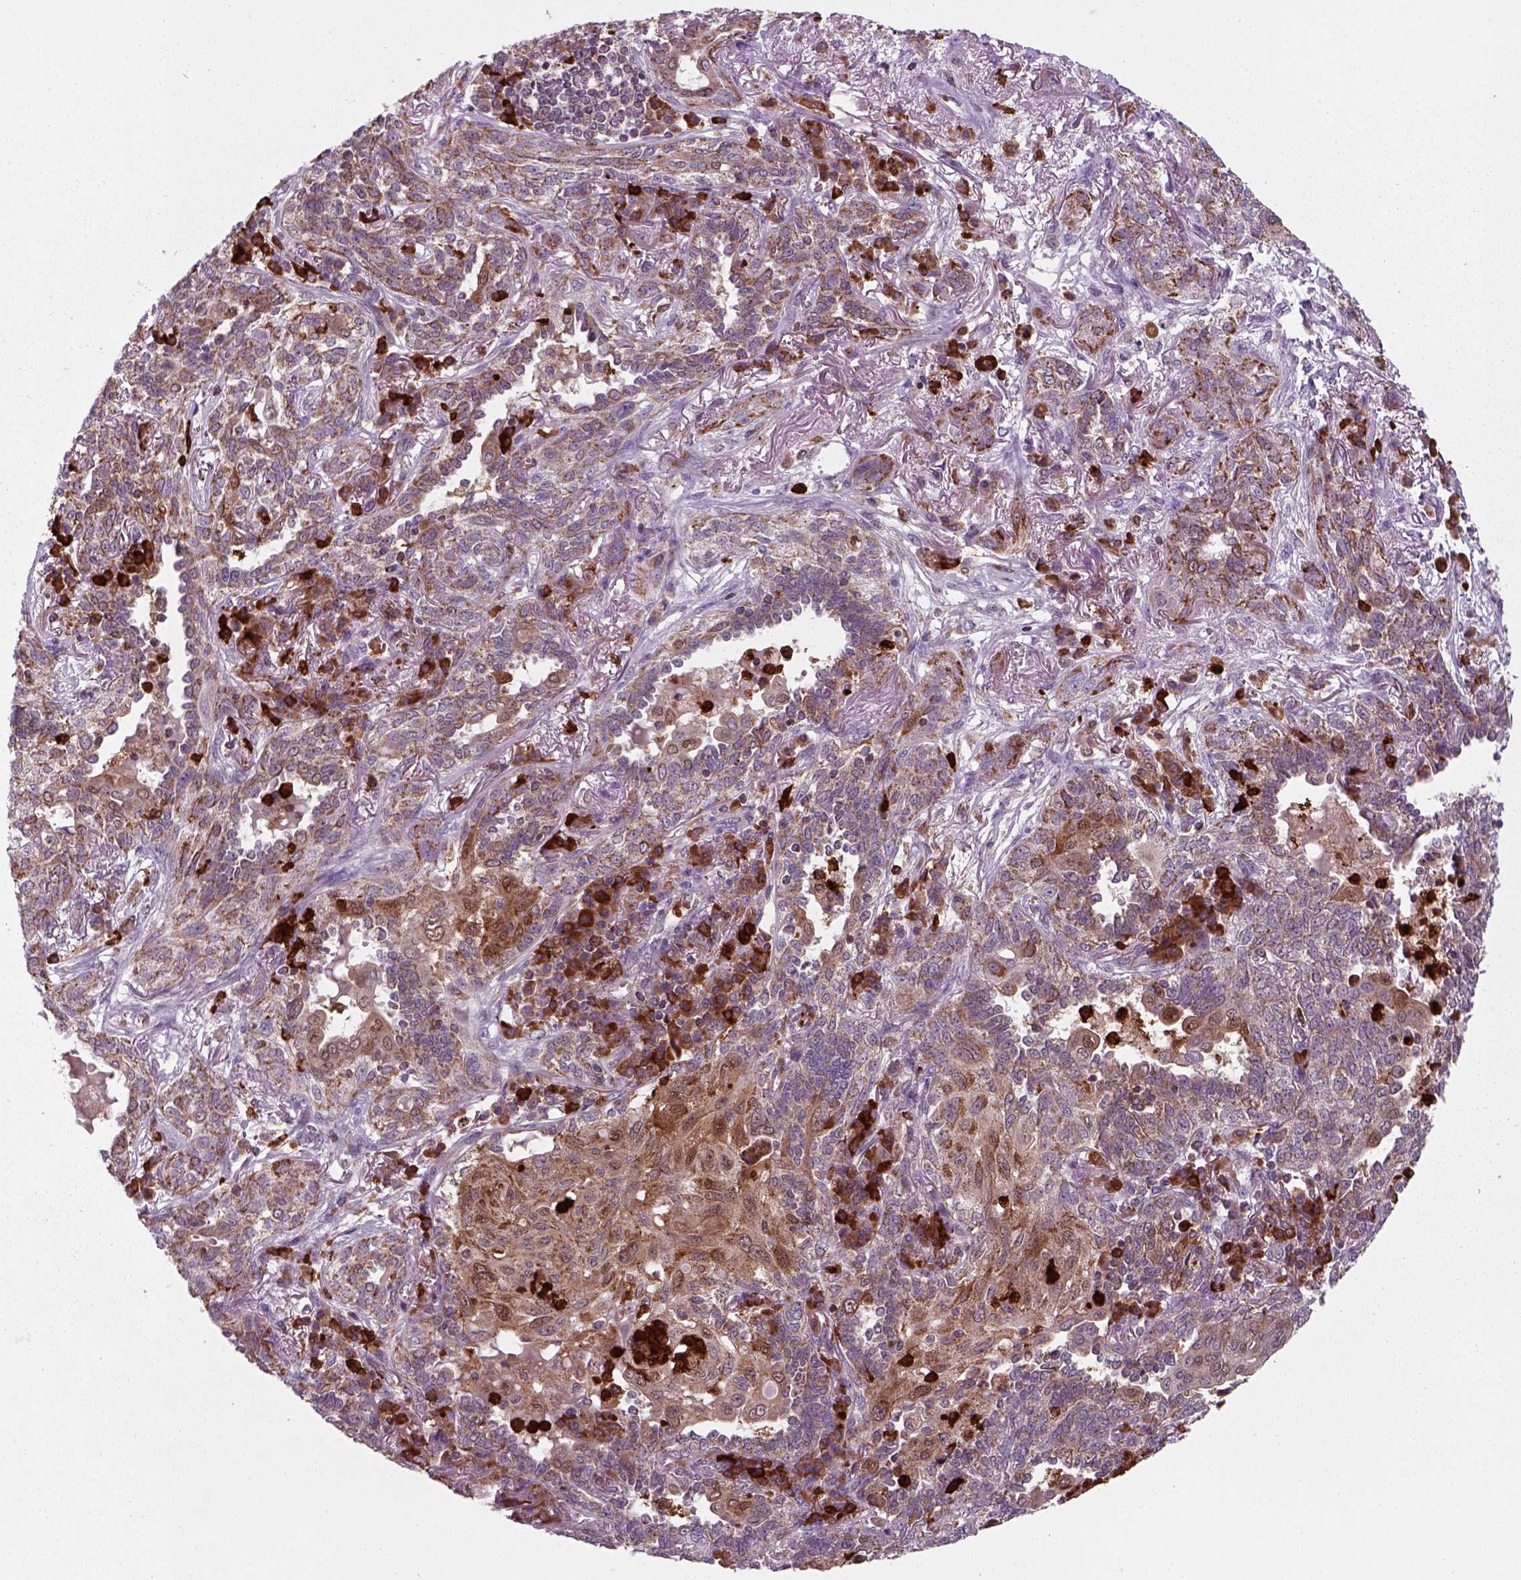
{"staining": {"intensity": "moderate", "quantity": ">75%", "location": "cytoplasmic/membranous"}, "tissue": "lung cancer", "cell_type": "Tumor cells", "image_type": "cancer", "snomed": [{"axis": "morphology", "description": "Squamous cell carcinoma, NOS"}, {"axis": "topography", "description": "Lung"}], "caption": "Lung cancer (squamous cell carcinoma) stained with IHC displays moderate cytoplasmic/membranous positivity in approximately >75% of tumor cells.", "gene": "NUDT16L1", "patient": {"sex": "female", "age": 70}}